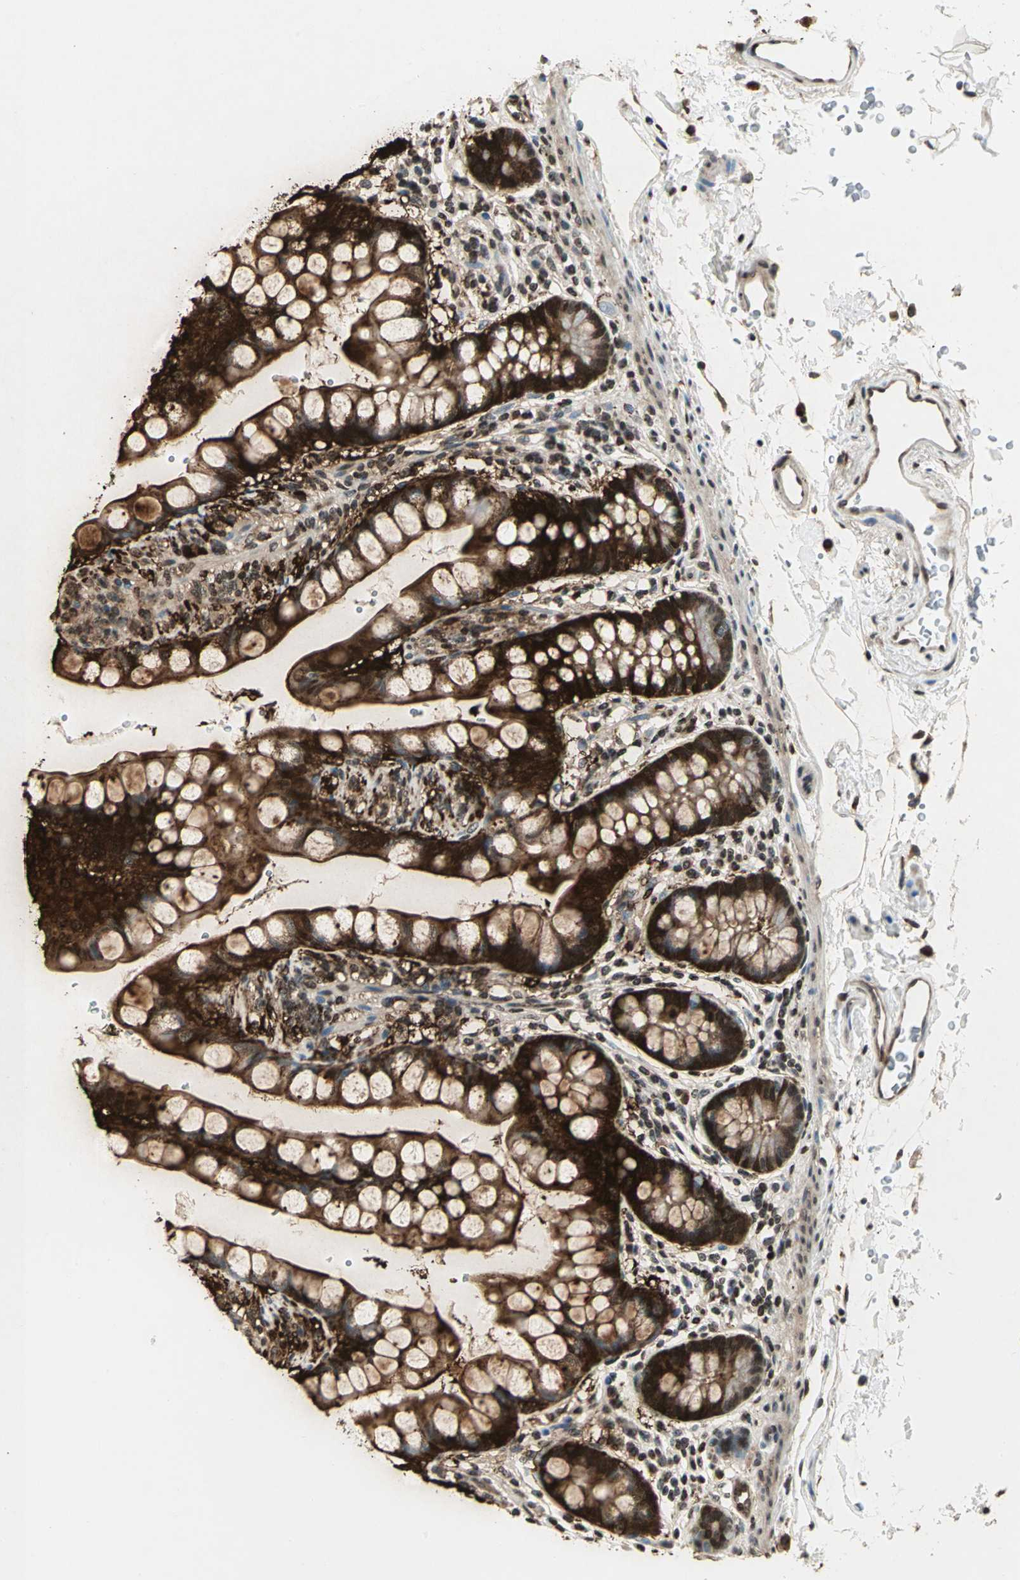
{"staining": {"intensity": "strong", "quantity": ">75%", "location": "cytoplasmic/membranous,nuclear"}, "tissue": "small intestine", "cell_type": "Glandular cells", "image_type": "normal", "snomed": [{"axis": "morphology", "description": "Normal tissue, NOS"}, {"axis": "topography", "description": "Small intestine"}], "caption": "Immunohistochemistry (IHC) micrograph of benign small intestine: small intestine stained using immunohistochemistry demonstrates high levels of strong protein expression localized specifically in the cytoplasmic/membranous,nuclear of glandular cells, appearing as a cytoplasmic/membranous,nuclear brown color.", "gene": "LGALS3", "patient": {"sex": "female", "age": 58}}